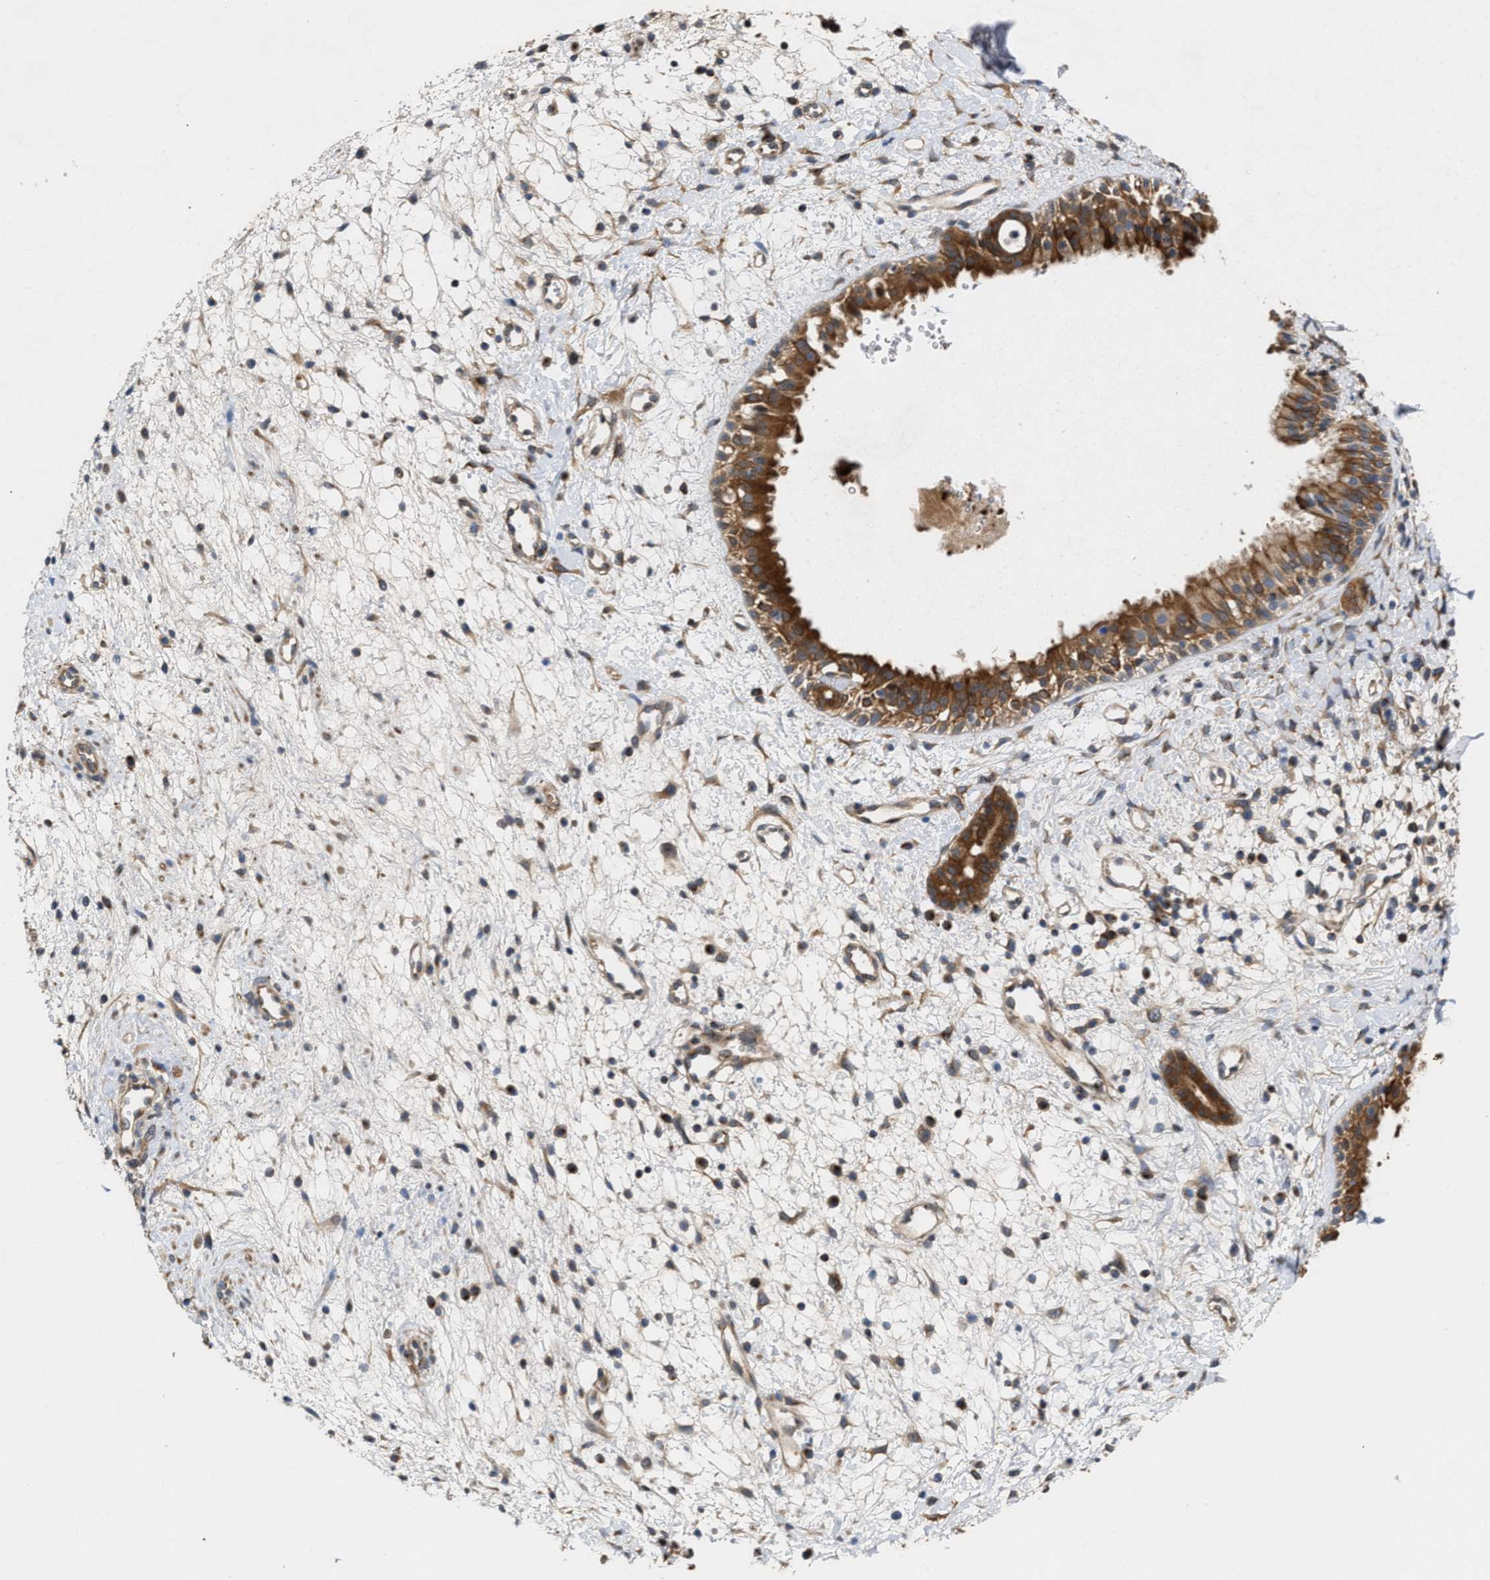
{"staining": {"intensity": "moderate", "quantity": ">75%", "location": "cytoplasmic/membranous"}, "tissue": "nasopharynx", "cell_type": "Respiratory epithelial cells", "image_type": "normal", "snomed": [{"axis": "morphology", "description": "Normal tissue, NOS"}, {"axis": "topography", "description": "Nasopharynx"}], "caption": "Protein expression analysis of unremarkable human nasopharynx reveals moderate cytoplasmic/membranous staining in about >75% of respiratory epithelial cells. Nuclei are stained in blue.", "gene": "BBLN", "patient": {"sex": "male", "age": 22}}